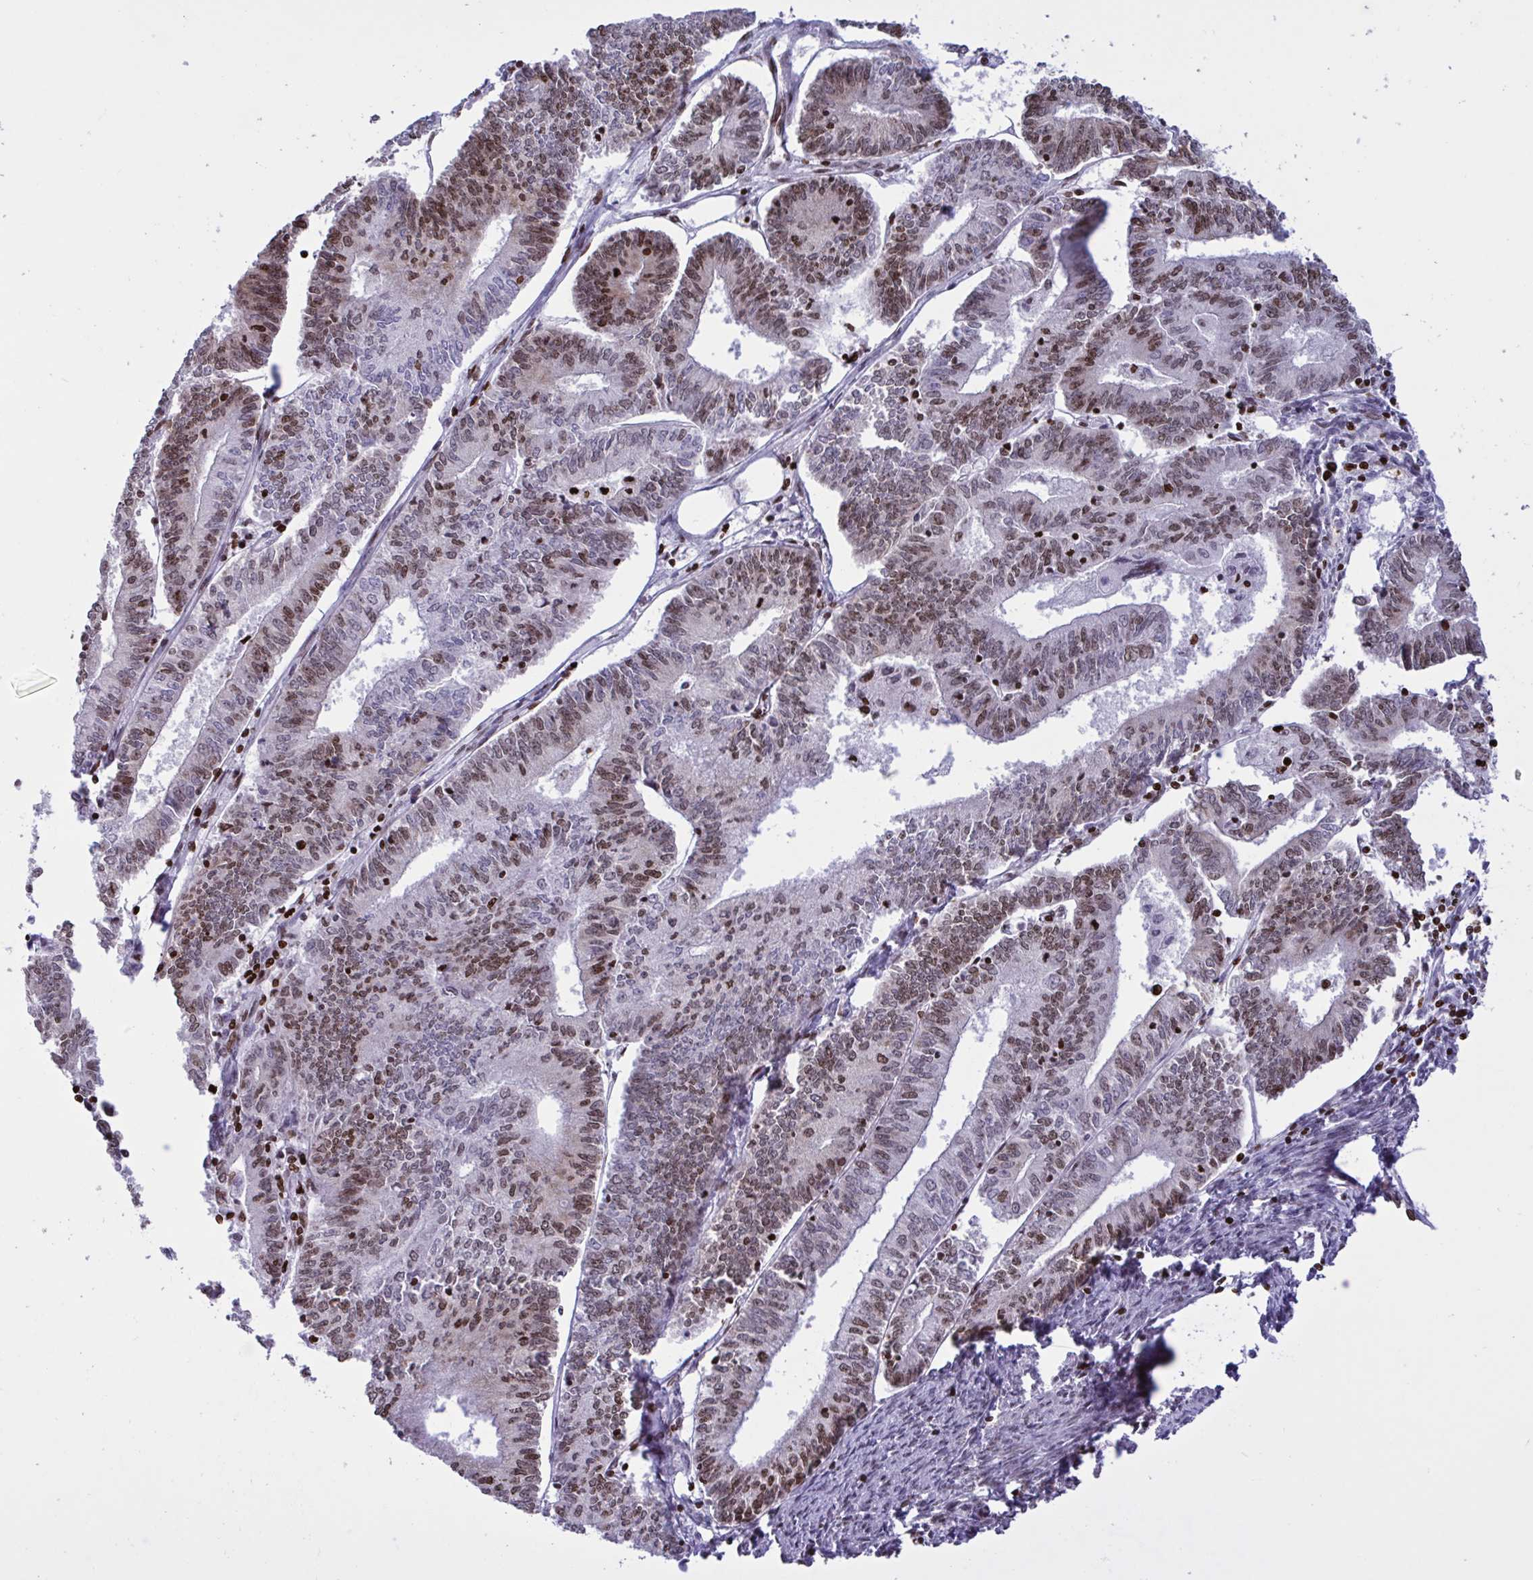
{"staining": {"intensity": "moderate", "quantity": "25%-75%", "location": "nuclear"}, "tissue": "endometrial cancer", "cell_type": "Tumor cells", "image_type": "cancer", "snomed": [{"axis": "morphology", "description": "Adenocarcinoma, NOS"}, {"axis": "topography", "description": "Endometrium"}], "caption": "Endometrial cancer (adenocarcinoma) stained for a protein (brown) exhibits moderate nuclear positive staining in approximately 25%-75% of tumor cells.", "gene": "HMGB2", "patient": {"sex": "female", "age": 61}}